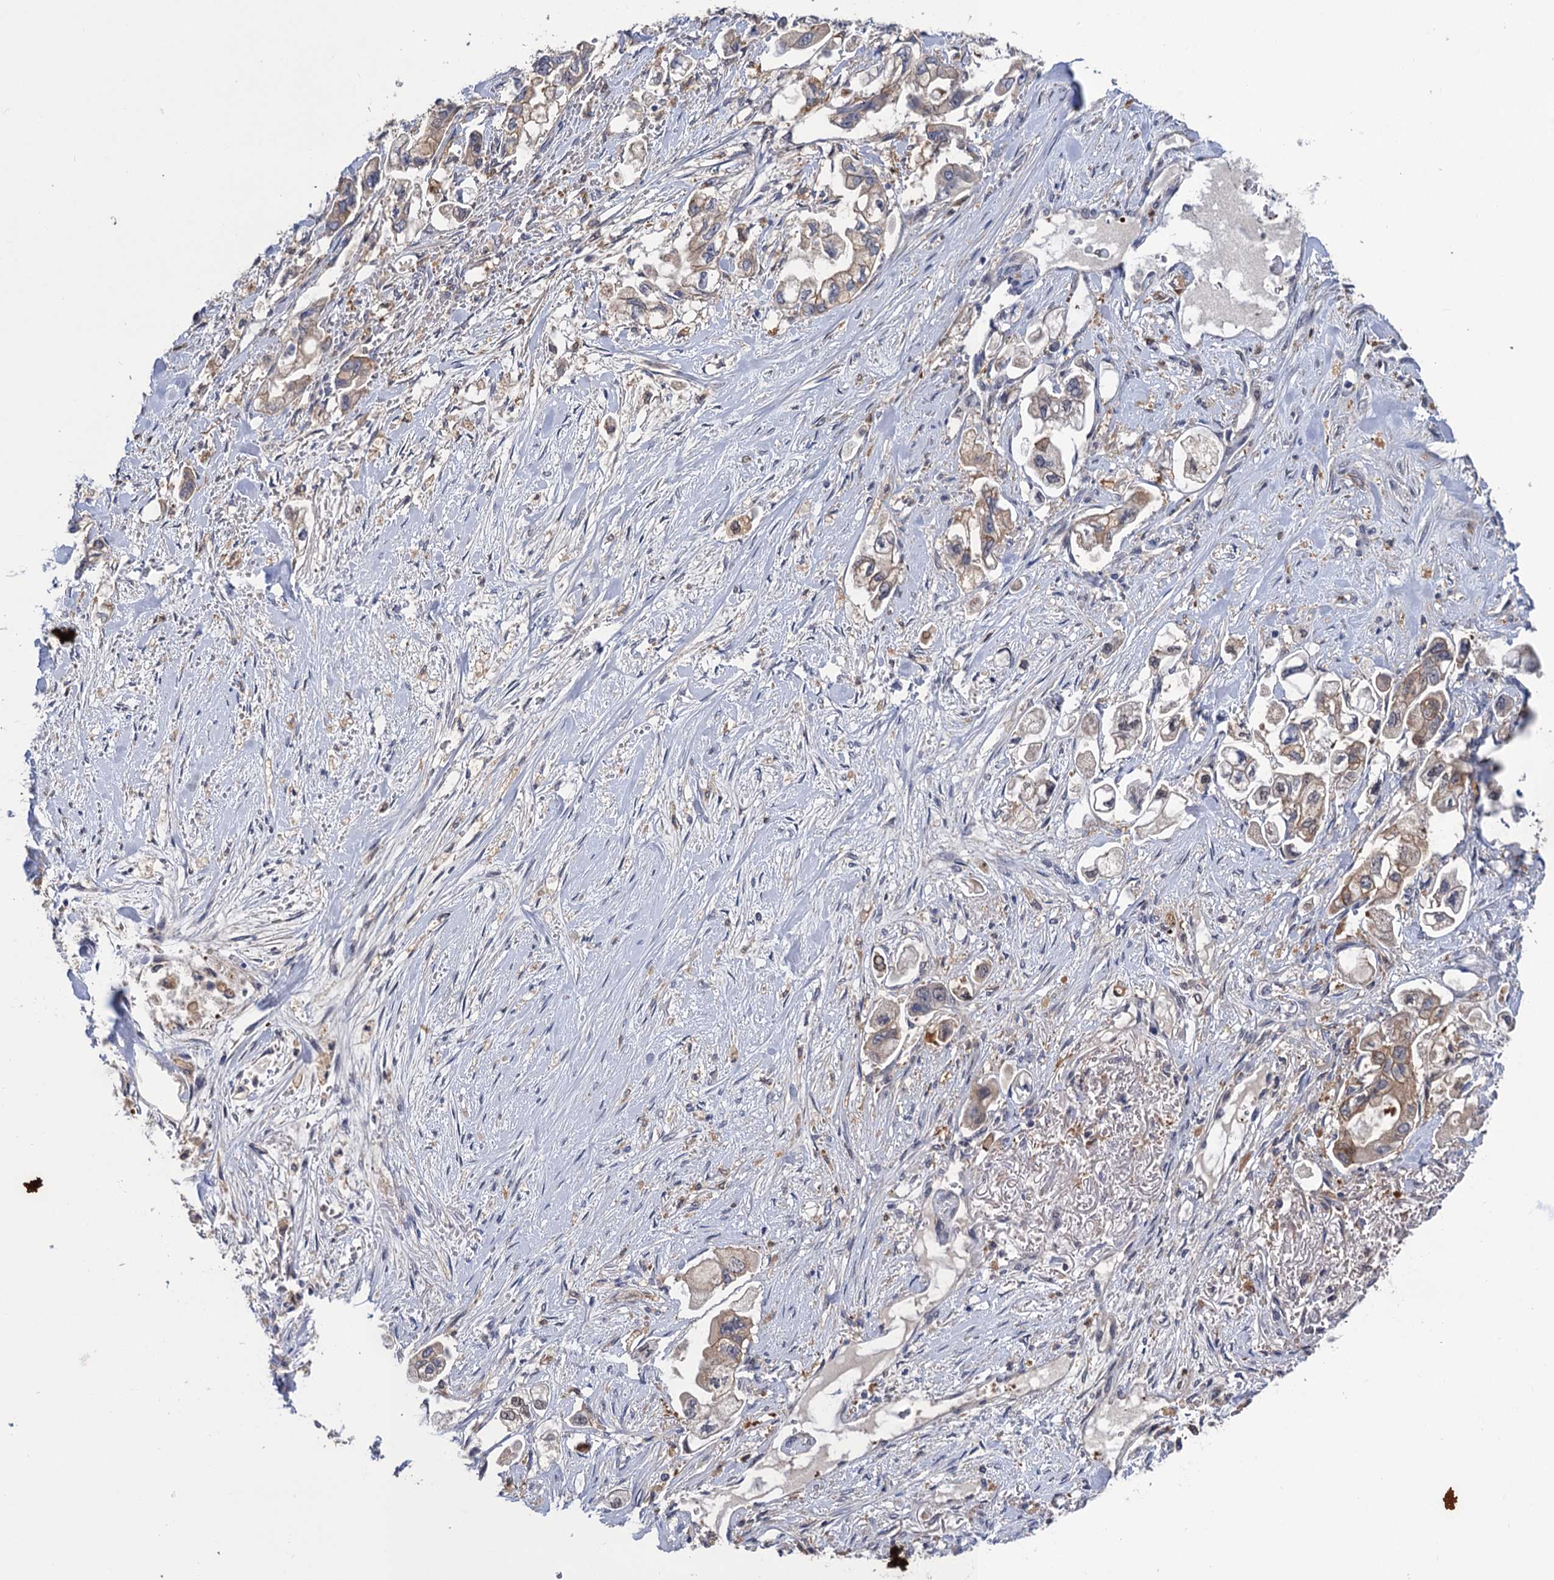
{"staining": {"intensity": "weak", "quantity": "25%-75%", "location": "cytoplasmic/membranous"}, "tissue": "stomach cancer", "cell_type": "Tumor cells", "image_type": "cancer", "snomed": [{"axis": "morphology", "description": "Adenocarcinoma, NOS"}, {"axis": "topography", "description": "Stomach"}], "caption": "Immunohistochemical staining of human stomach cancer shows low levels of weak cytoplasmic/membranous protein staining in approximately 25%-75% of tumor cells.", "gene": "NEK8", "patient": {"sex": "male", "age": 62}}